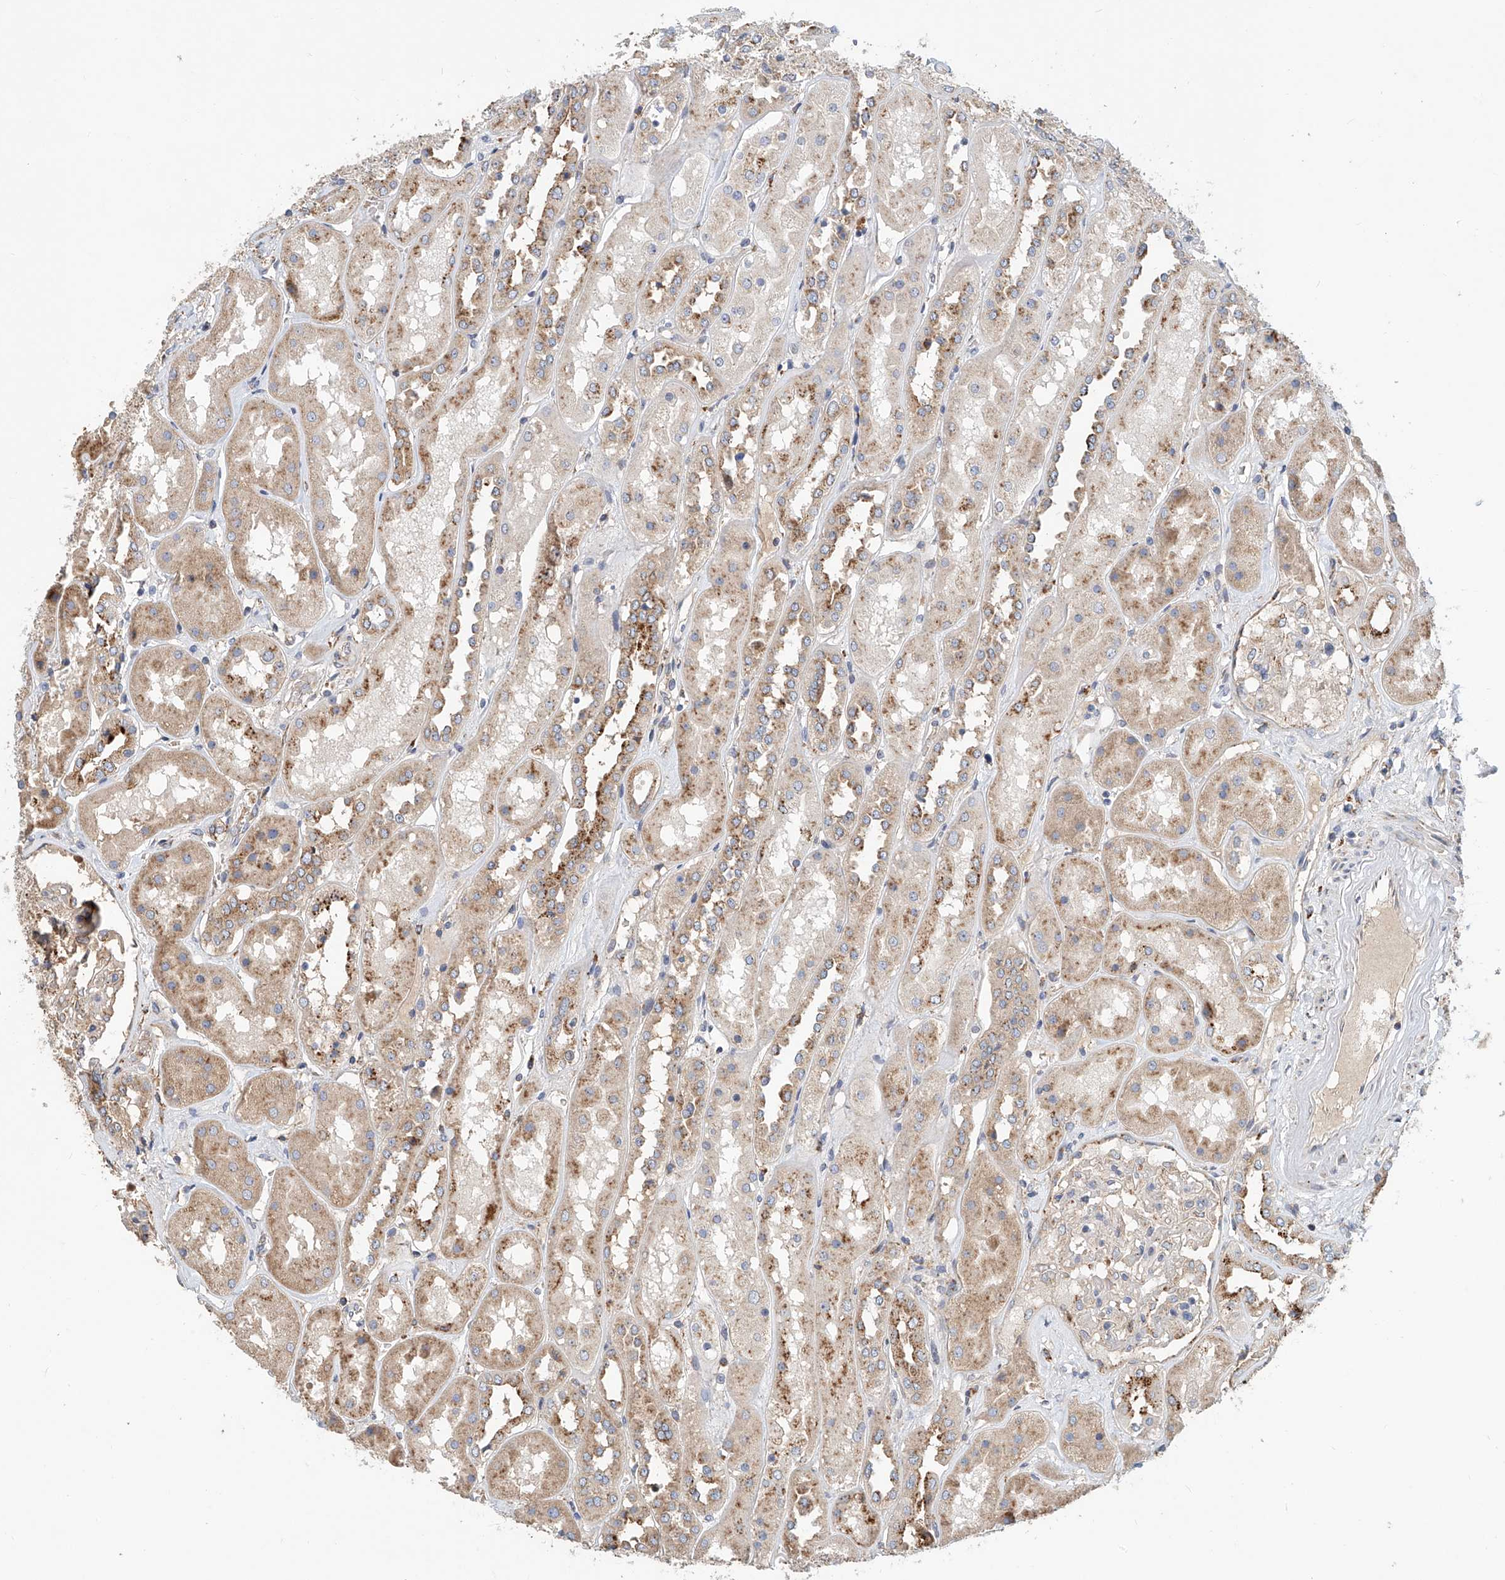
{"staining": {"intensity": "moderate", "quantity": "<25%", "location": "cytoplasmic/membranous"}, "tissue": "kidney", "cell_type": "Cells in glomeruli", "image_type": "normal", "snomed": [{"axis": "morphology", "description": "Normal tissue, NOS"}, {"axis": "topography", "description": "Kidney"}], "caption": "An image showing moderate cytoplasmic/membranous expression in about <25% of cells in glomeruli in benign kidney, as visualized by brown immunohistochemical staining.", "gene": "HGSNAT", "patient": {"sex": "male", "age": 70}}